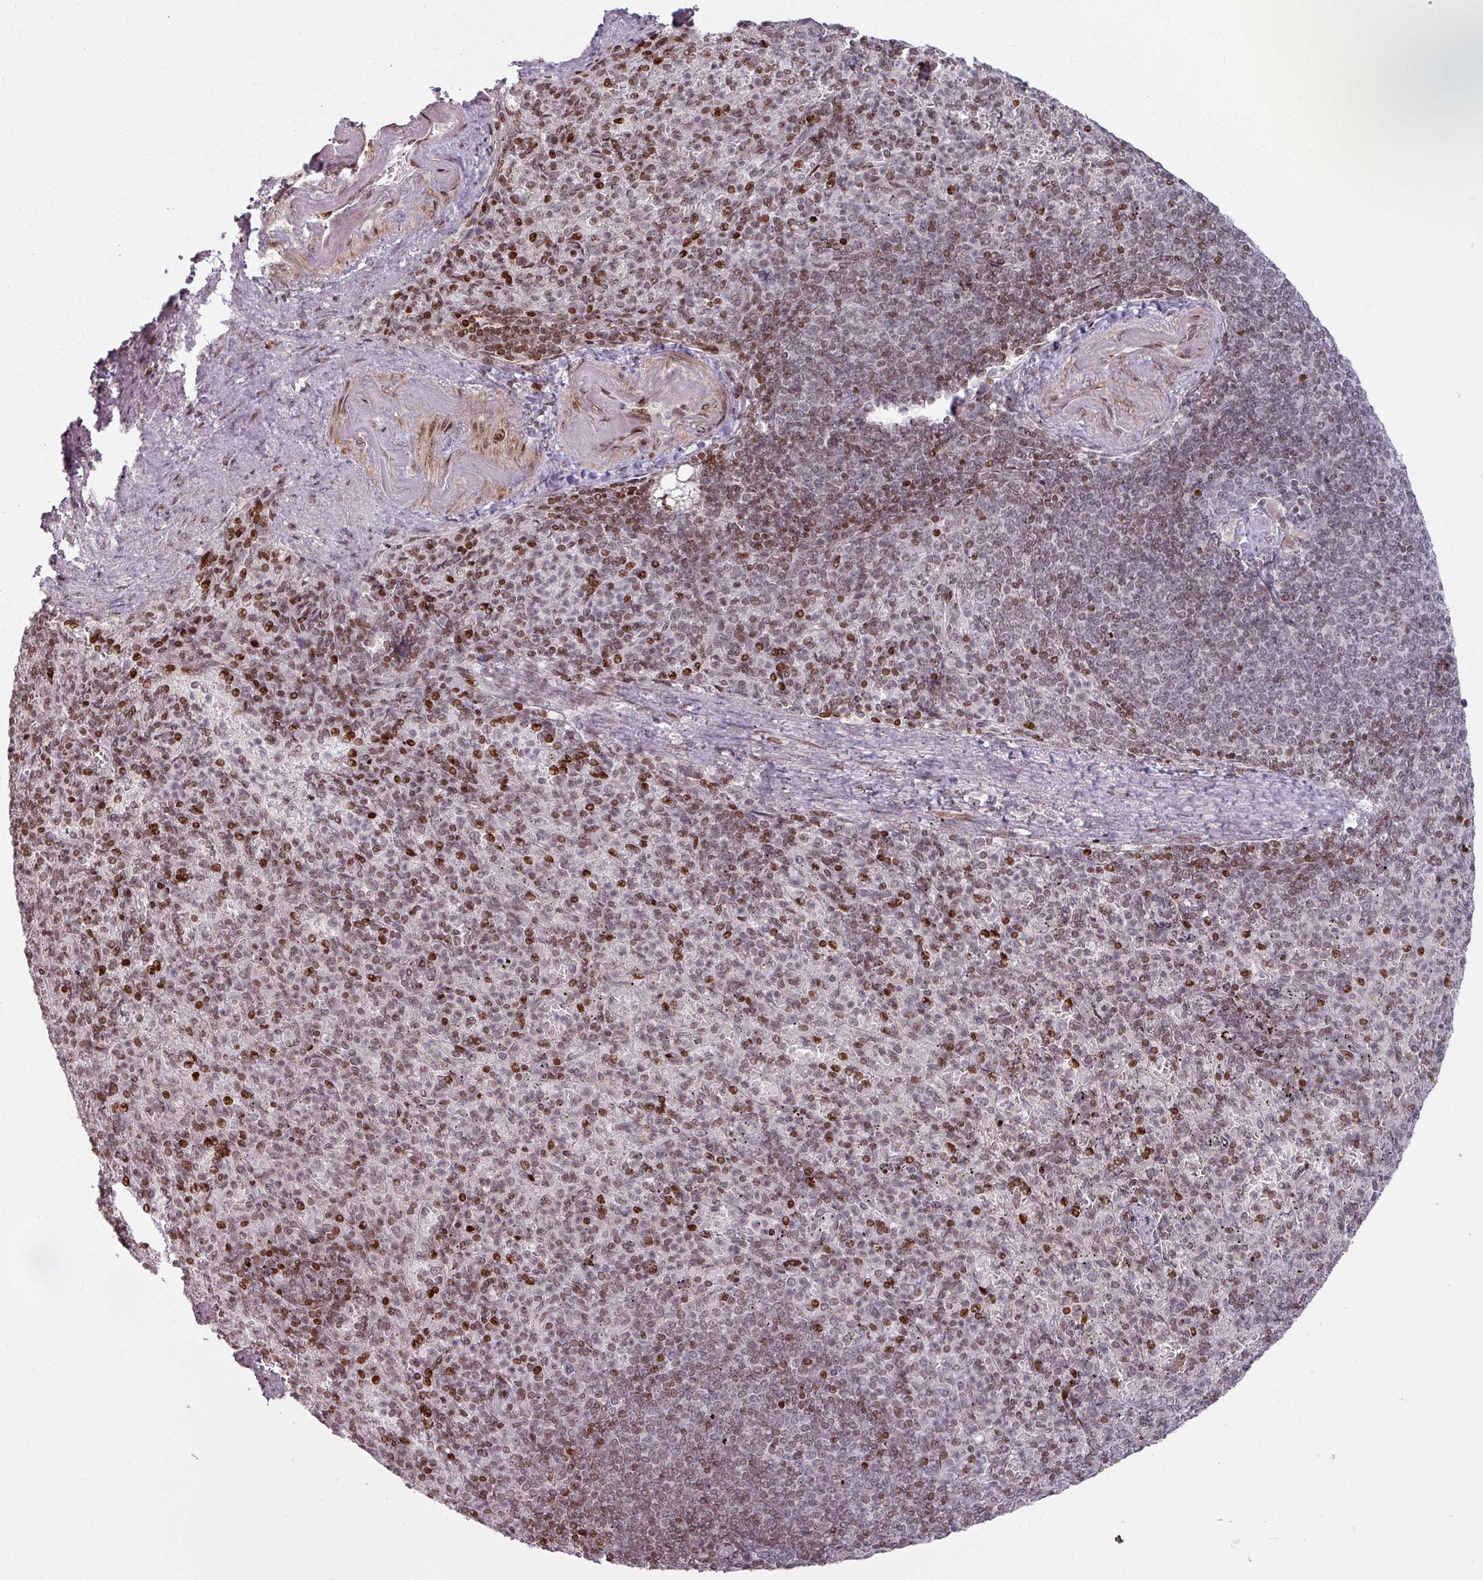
{"staining": {"intensity": "moderate", "quantity": ">75%", "location": "nuclear"}, "tissue": "spleen", "cell_type": "Cells in red pulp", "image_type": "normal", "snomed": [{"axis": "morphology", "description": "Normal tissue, NOS"}, {"axis": "topography", "description": "Spleen"}], "caption": "The immunohistochemical stain labels moderate nuclear staining in cells in red pulp of benign spleen.", "gene": "NCOR1", "patient": {"sex": "female", "age": 74}}